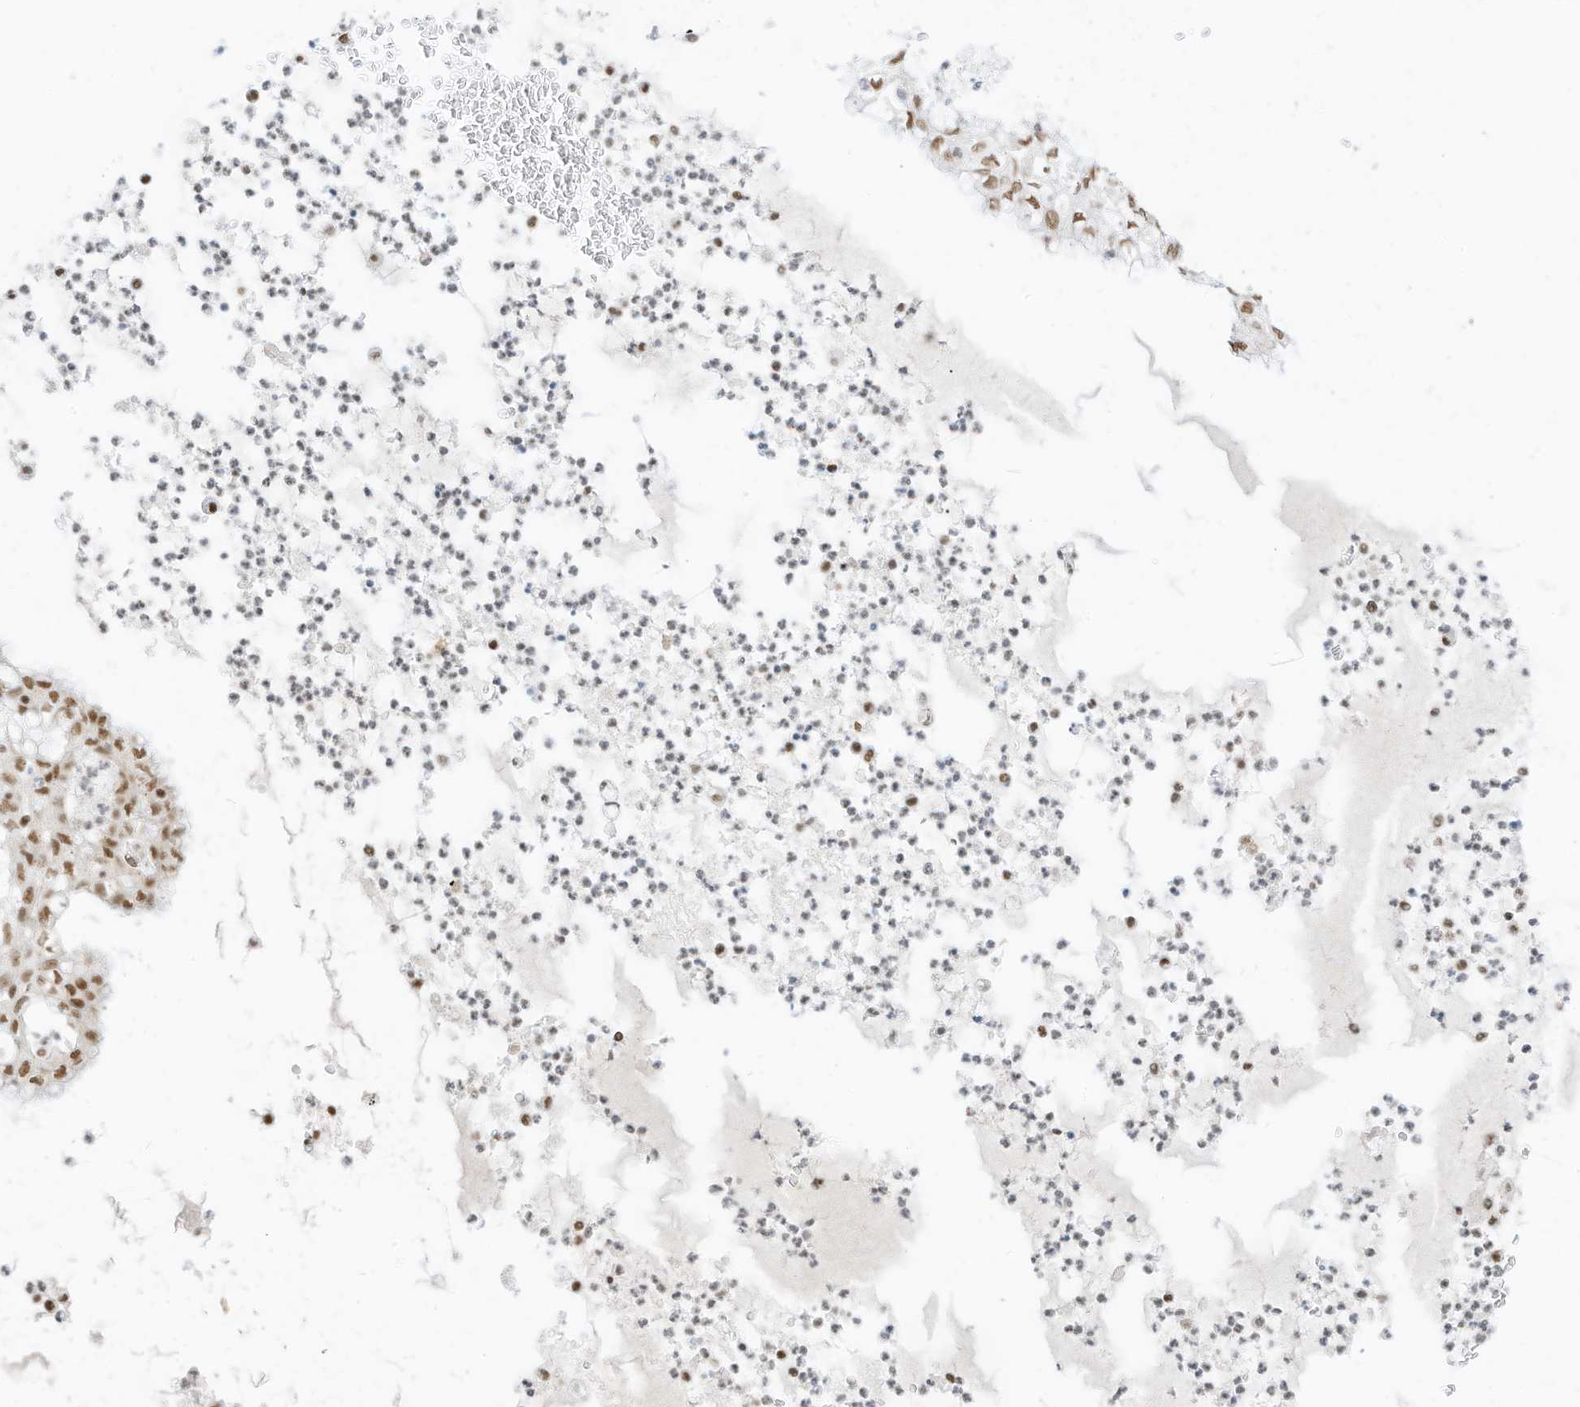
{"staining": {"intensity": "moderate", "quantity": ">75%", "location": "nuclear"}, "tissue": "lung cancer", "cell_type": "Tumor cells", "image_type": "cancer", "snomed": [{"axis": "morphology", "description": "Adenocarcinoma, NOS"}, {"axis": "topography", "description": "Lung"}], "caption": "Moderate nuclear protein positivity is identified in approximately >75% of tumor cells in adenocarcinoma (lung).", "gene": "SMARCA2", "patient": {"sex": "female", "age": 70}}